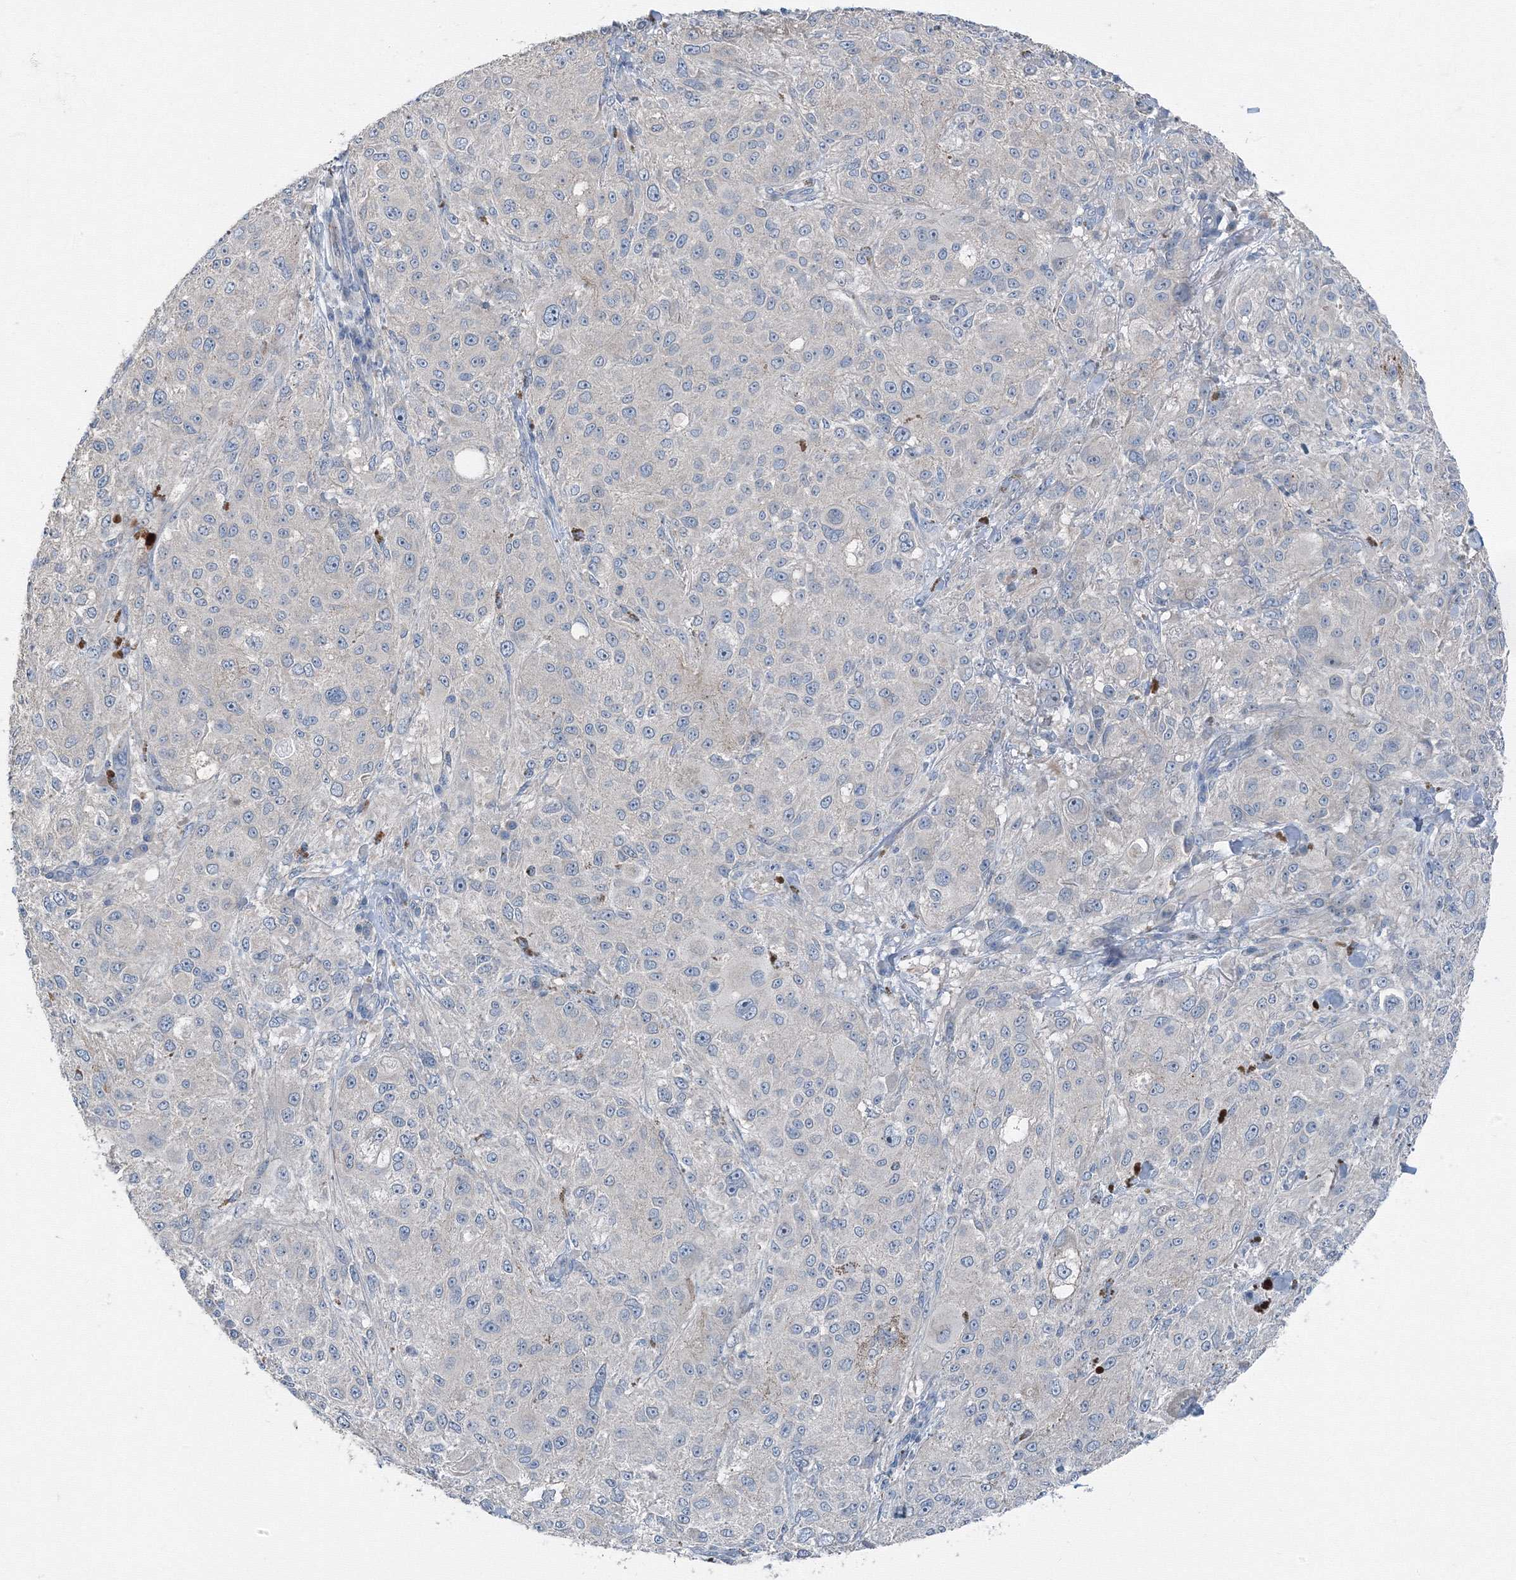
{"staining": {"intensity": "negative", "quantity": "none", "location": "none"}, "tissue": "melanoma", "cell_type": "Tumor cells", "image_type": "cancer", "snomed": [{"axis": "morphology", "description": "Necrosis, NOS"}, {"axis": "morphology", "description": "Malignant melanoma, NOS"}, {"axis": "topography", "description": "Skin"}], "caption": "The micrograph demonstrates no significant expression in tumor cells of melanoma.", "gene": "AASDH", "patient": {"sex": "female", "age": 87}}